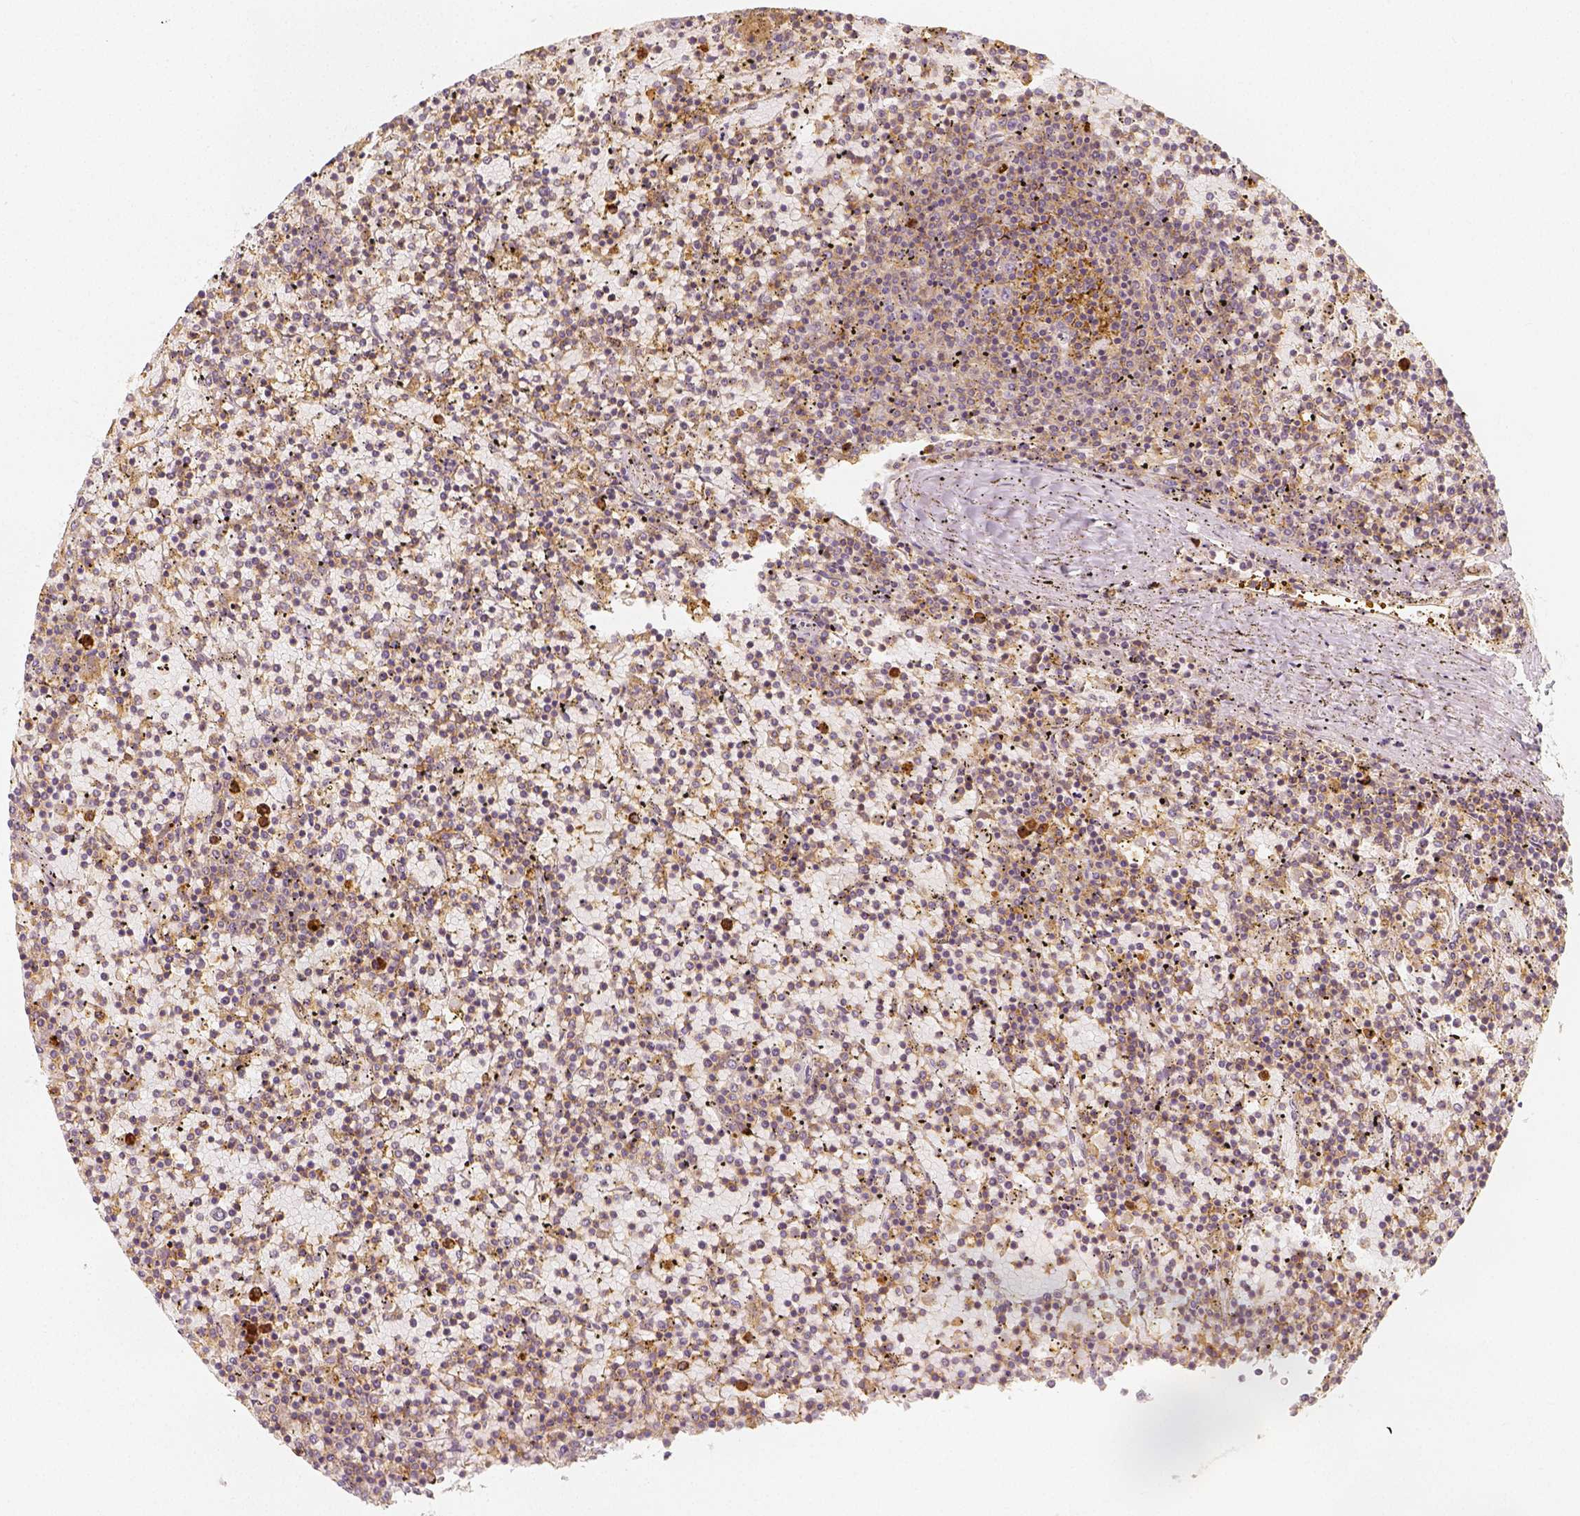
{"staining": {"intensity": "moderate", "quantity": ">75%", "location": "cytoplasmic/membranous"}, "tissue": "lymphoma", "cell_type": "Tumor cells", "image_type": "cancer", "snomed": [{"axis": "morphology", "description": "Malignant lymphoma, non-Hodgkin's type, Low grade"}, {"axis": "topography", "description": "Spleen"}], "caption": "An IHC histopathology image of tumor tissue is shown. Protein staining in brown highlights moderate cytoplasmic/membranous positivity in malignant lymphoma, non-Hodgkin's type (low-grade) within tumor cells.", "gene": "PTPRJ", "patient": {"sex": "female", "age": 77}}